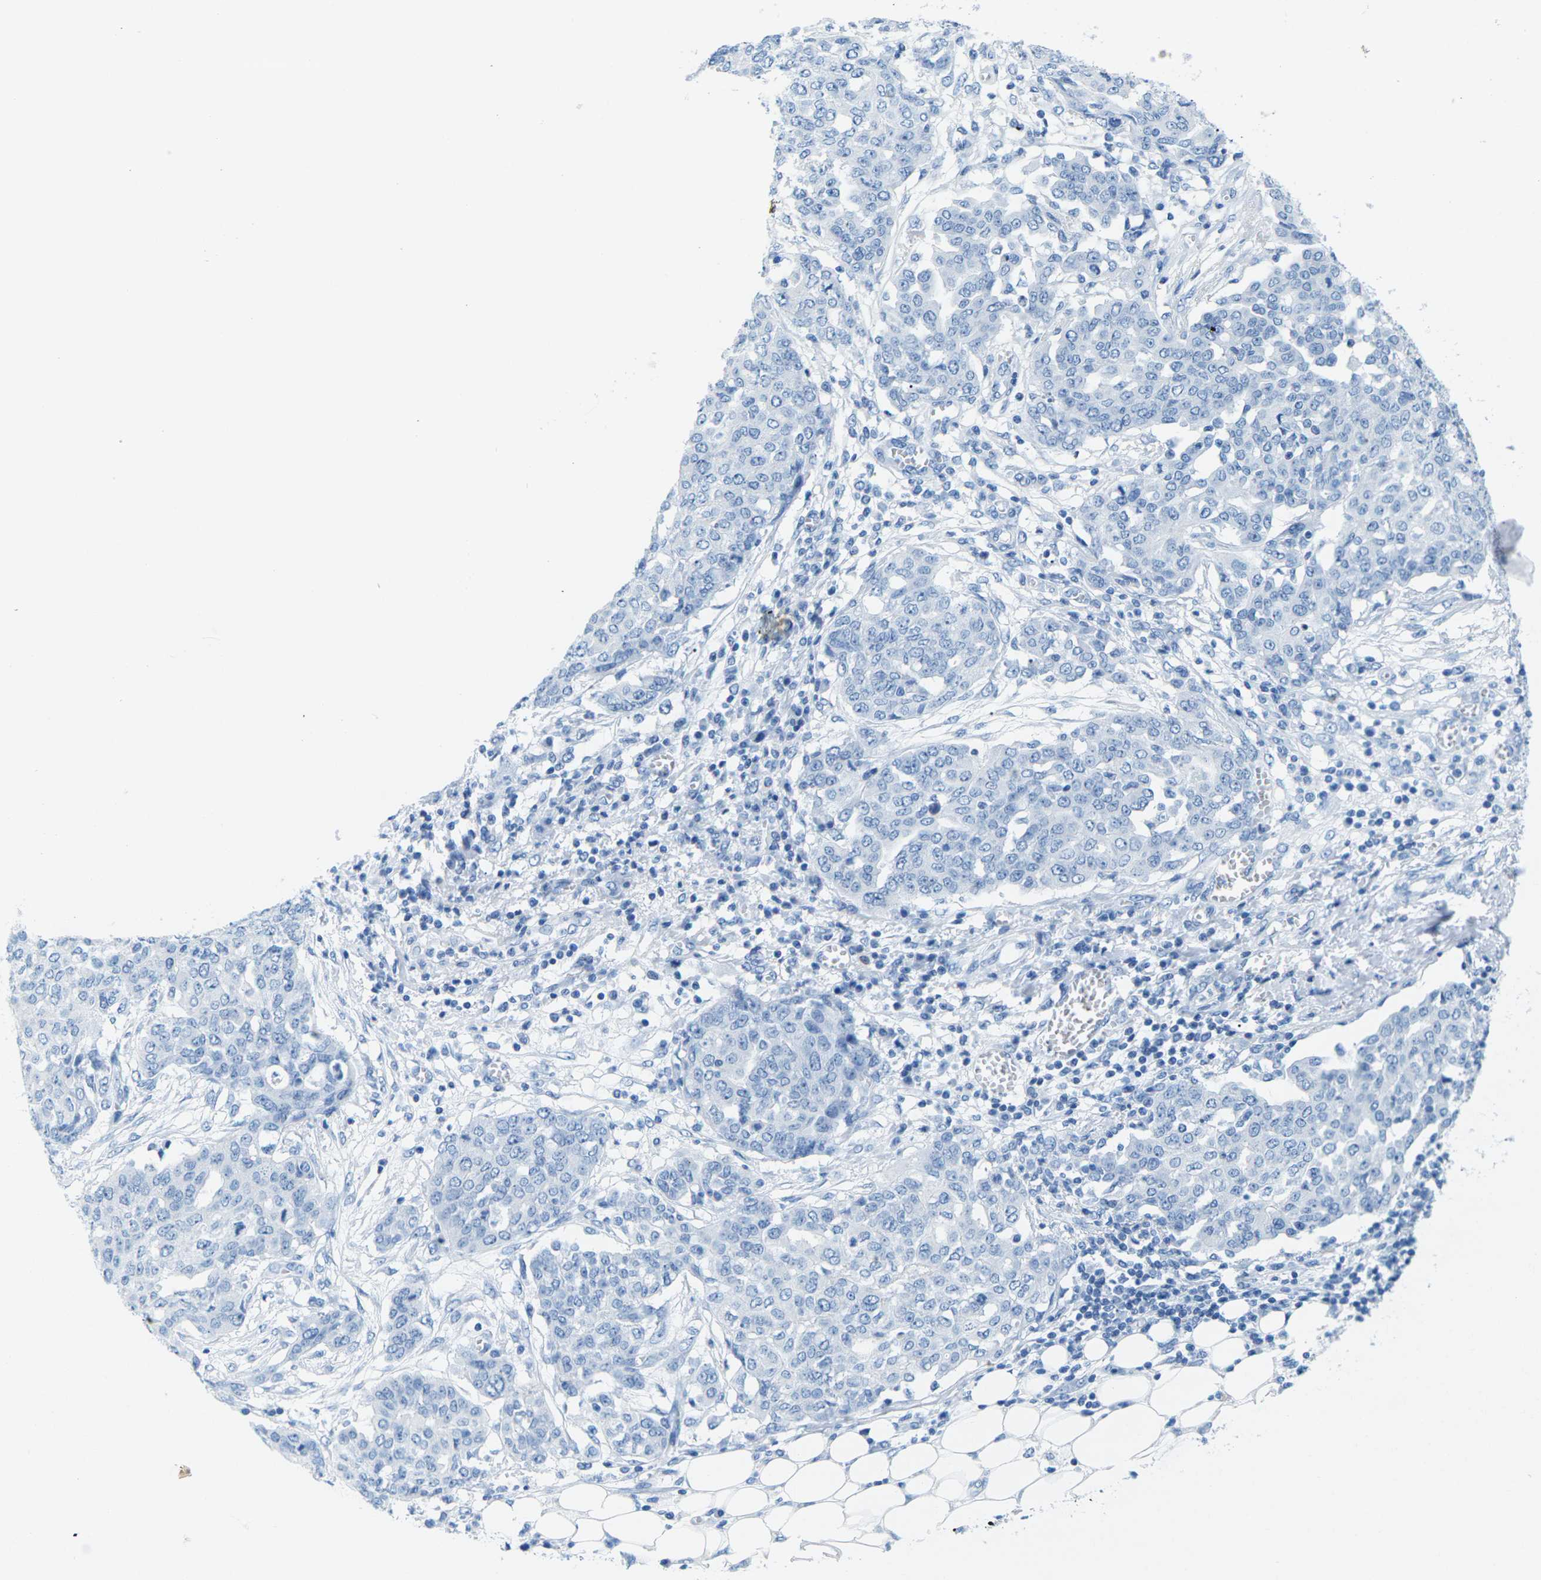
{"staining": {"intensity": "negative", "quantity": "none", "location": "none"}, "tissue": "ovarian cancer", "cell_type": "Tumor cells", "image_type": "cancer", "snomed": [{"axis": "morphology", "description": "Cystadenocarcinoma, serous, NOS"}, {"axis": "topography", "description": "Soft tissue"}, {"axis": "topography", "description": "Ovary"}], "caption": "This is an immunohistochemistry (IHC) histopathology image of ovarian cancer (serous cystadenocarcinoma). There is no expression in tumor cells.", "gene": "SLC12A1", "patient": {"sex": "female", "age": 57}}